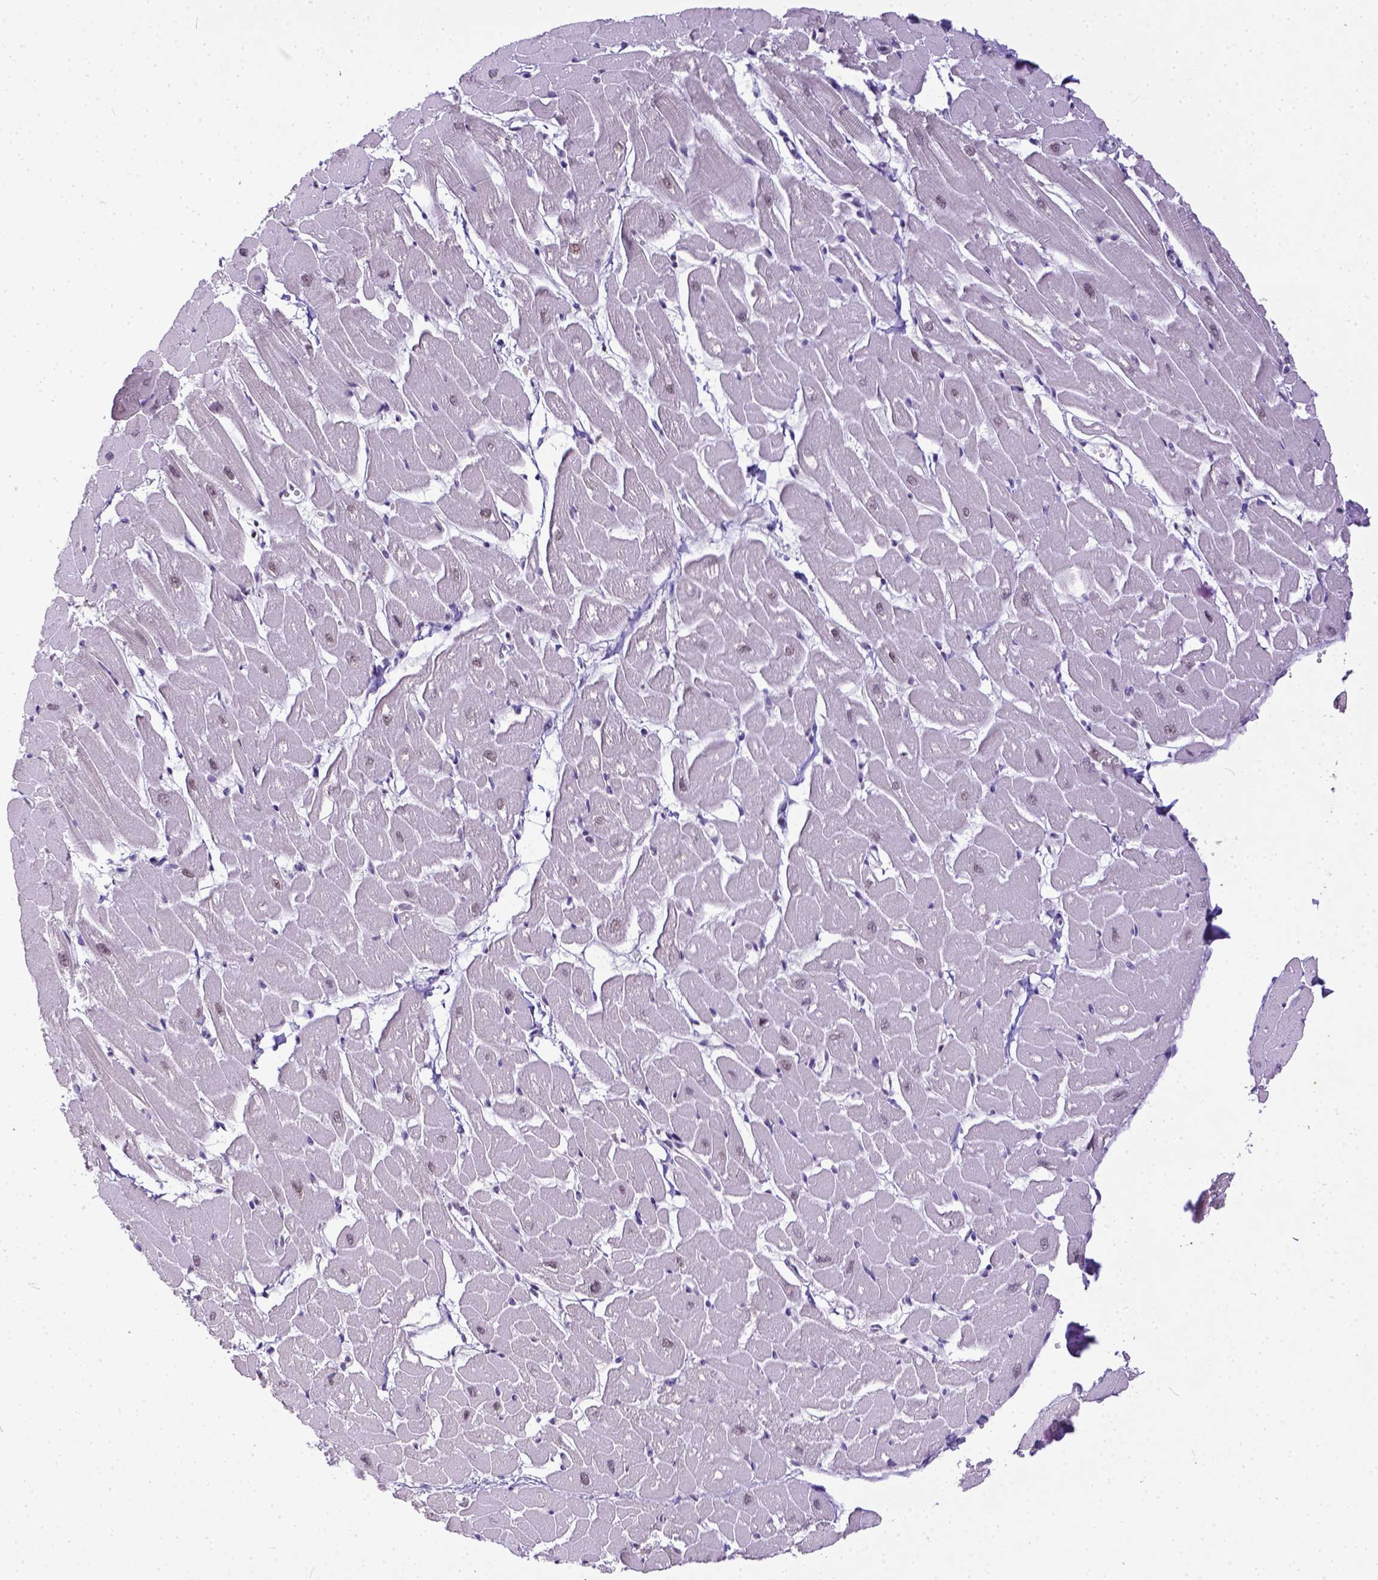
{"staining": {"intensity": "moderate", "quantity": "25%-75%", "location": "nuclear"}, "tissue": "heart muscle", "cell_type": "Cardiomyocytes", "image_type": "normal", "snomed": [{"axis": "morphology", "description": "Normal tissue, NOS"}, {"axis": "topography", "description": "Heart"}], "caption": "About 25%-75% of cardiomyocytes in normal heart muscle reveal moderate nuclear protein staining as visualized by brown immunohistochemical staining.", "gene": "ERCC1", "patient": {"sex": "male", "age": 57}}